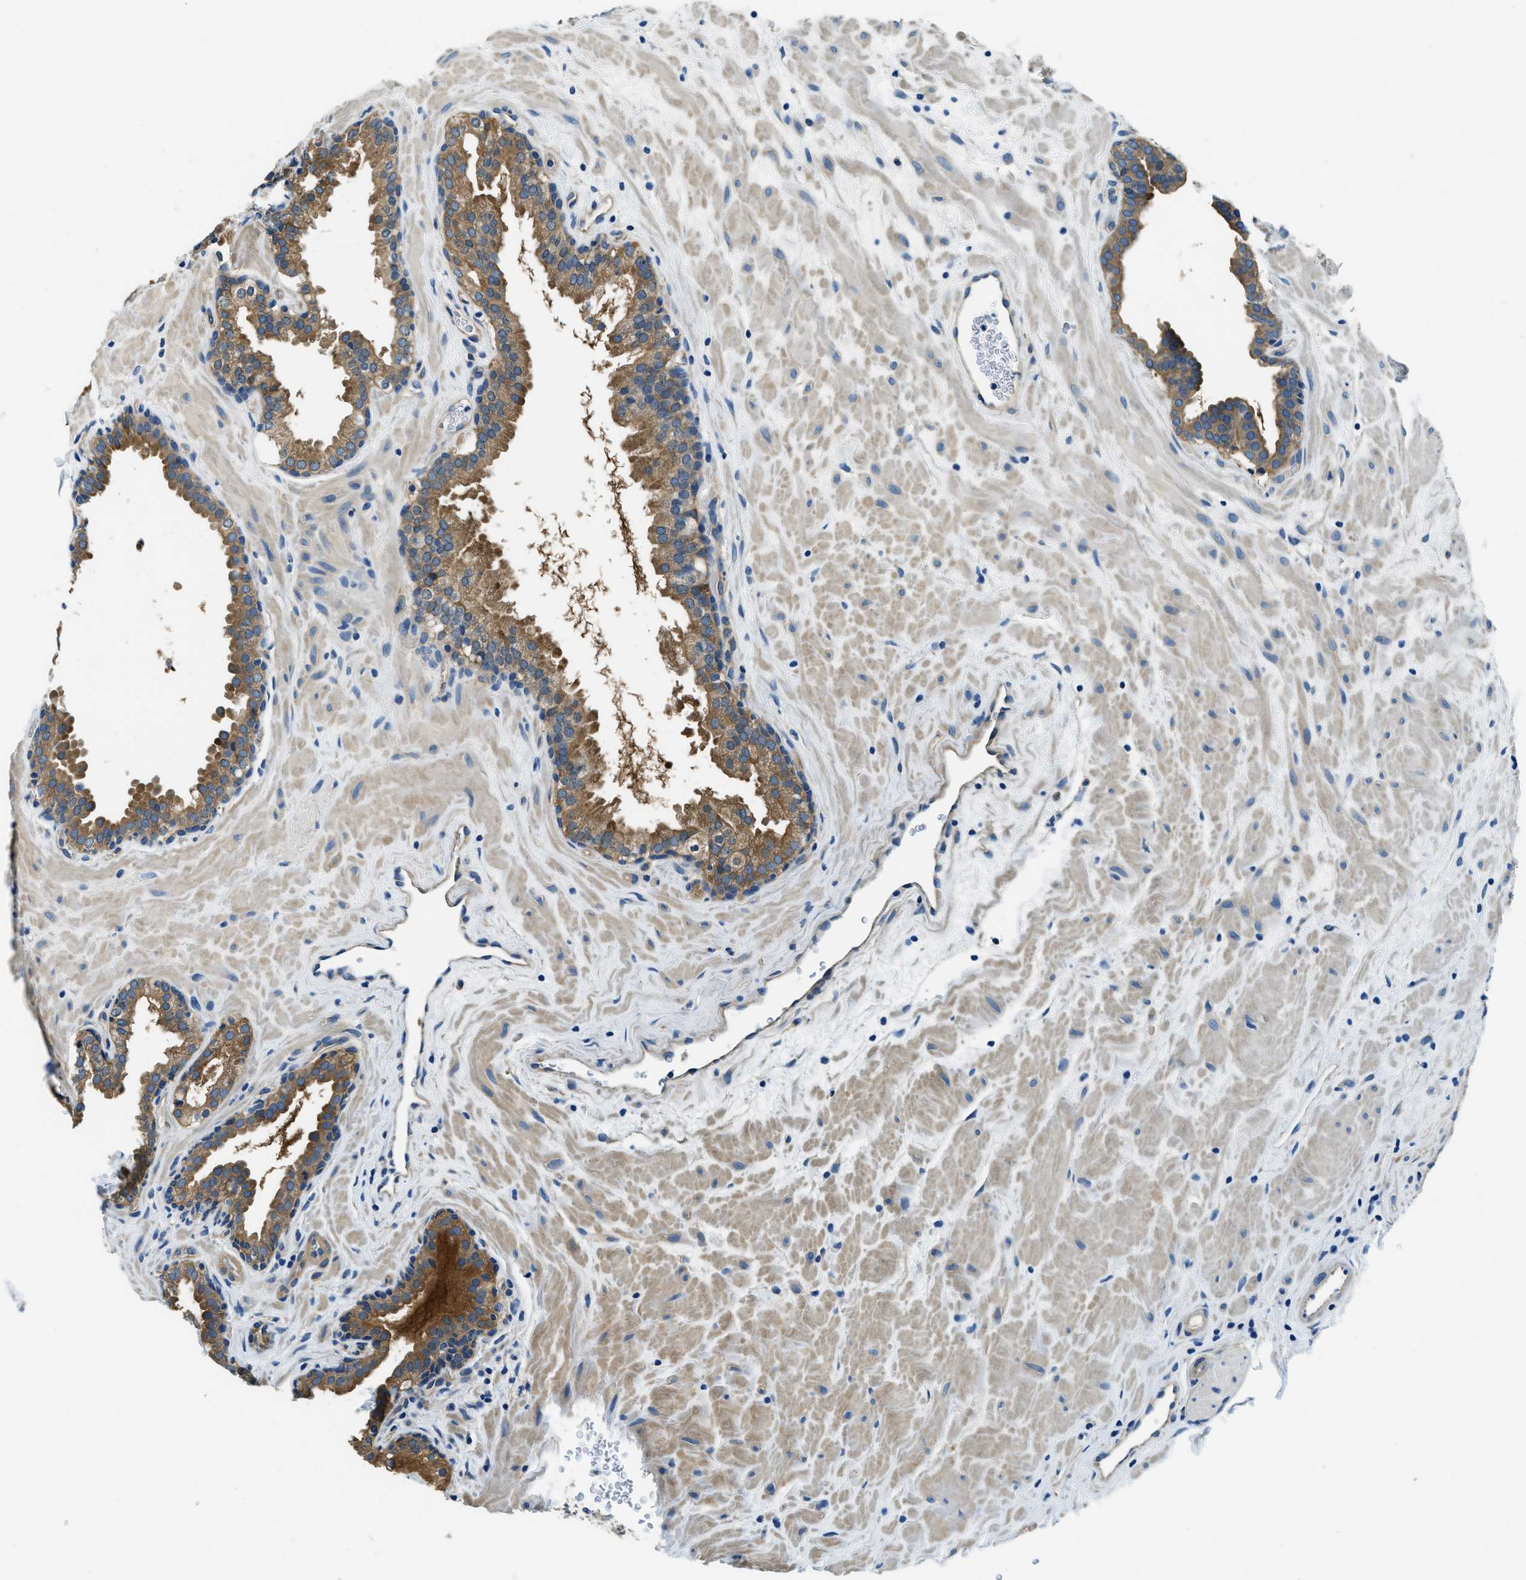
{"staining": {"intensity": "moderate", "quantity": ">75%", "location": "cytoplasmic/membranous"}, "tissue": "prostate", "cell_type": "Glandular cells", "image_type": "normal", "snomed": [{"axis": "morphology", "description": "Normal tissue, NOS"}, {"axis": "topography", "description": "Prostate"}], "caption": "Prostate stained with a brown dye exhibits moderate cytoplasmic/membranous positive positivity in approximately >75% of glandular cells.", "gene": "TWF1", "patient": {"sex": "male", "age": 51}}